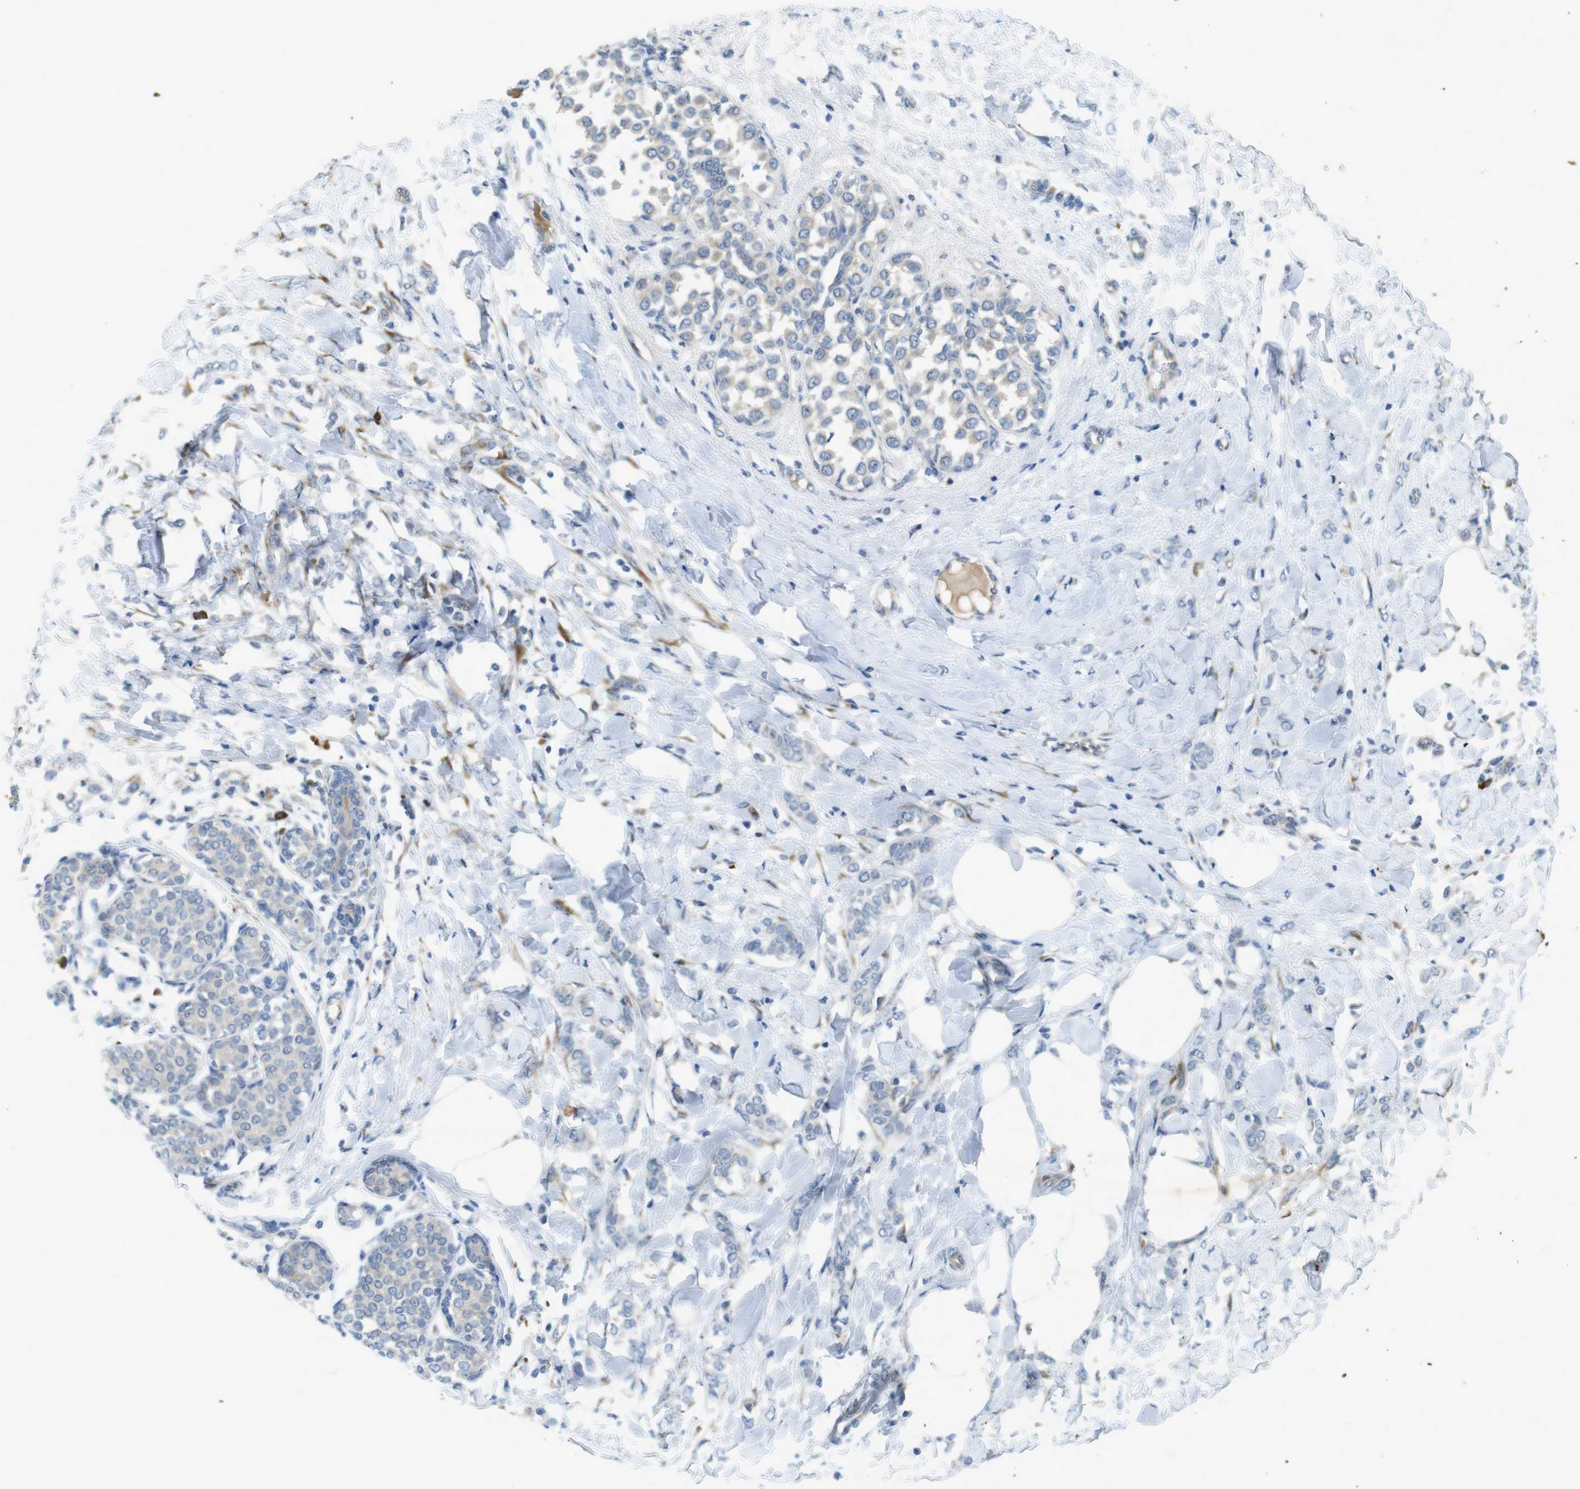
{"staining": {"intensity": "weak", "quantity": "<25%", "location": "cytoplasmic/membranous"}, "tissue": "breast cancer", "cell_type": "Tumor cells", "image_type": "cancer", "snomed": [{"axis": "morphology", "description": "Lobular carcinoma, in situ"}, {"axis": "morphology", "description": "Lobular carcinoma"}, {"axis": "topography", "description": "Breast"}], "caption": "DAB (3,3'-diaminobenzidine) immunohistochemical staining of human breast cancer displays no significant staining in tumor cells.", "gene": "FLCN", "patient": {"sex": "female", "age": 41}}